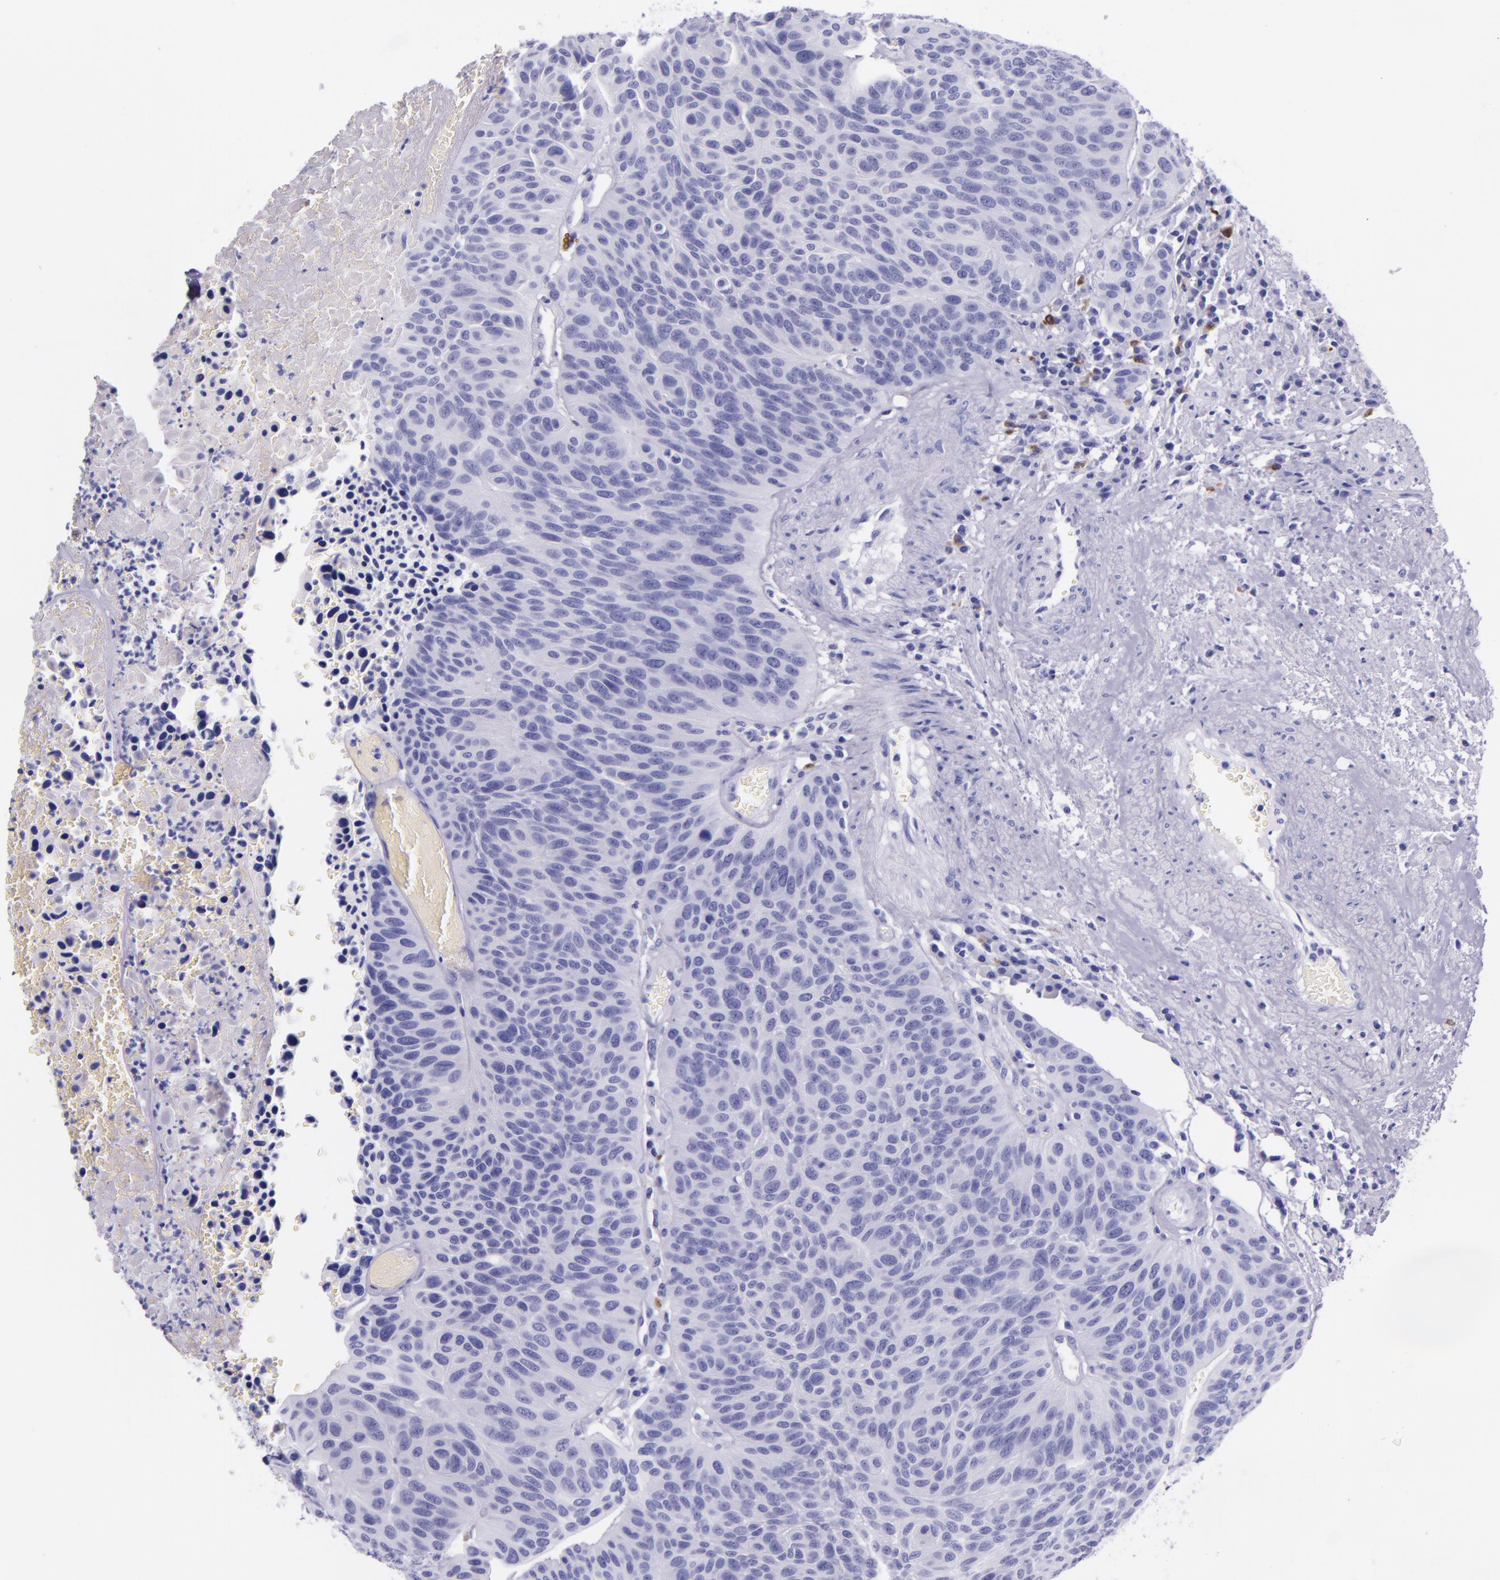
{"staining": {"intensity": "negative", "quantity": "none", "location": "none"}, "tissue": "urothelial cancer", "cell_type": "Tumor cells", "image_type": "cancer", "snomed": [{"axis": "morphology", "description": "Urothelial carcinoma, High grade"}, {"axis": "topography", "description": "Urinary bladder"}], "caption": "Immunohistochemistry (IHC) of urothelial carcinoma (high-grade) shows no positivity in tumor cells.", "gene": "KNG1", "patient": {"sex": "male", "age": 66}}